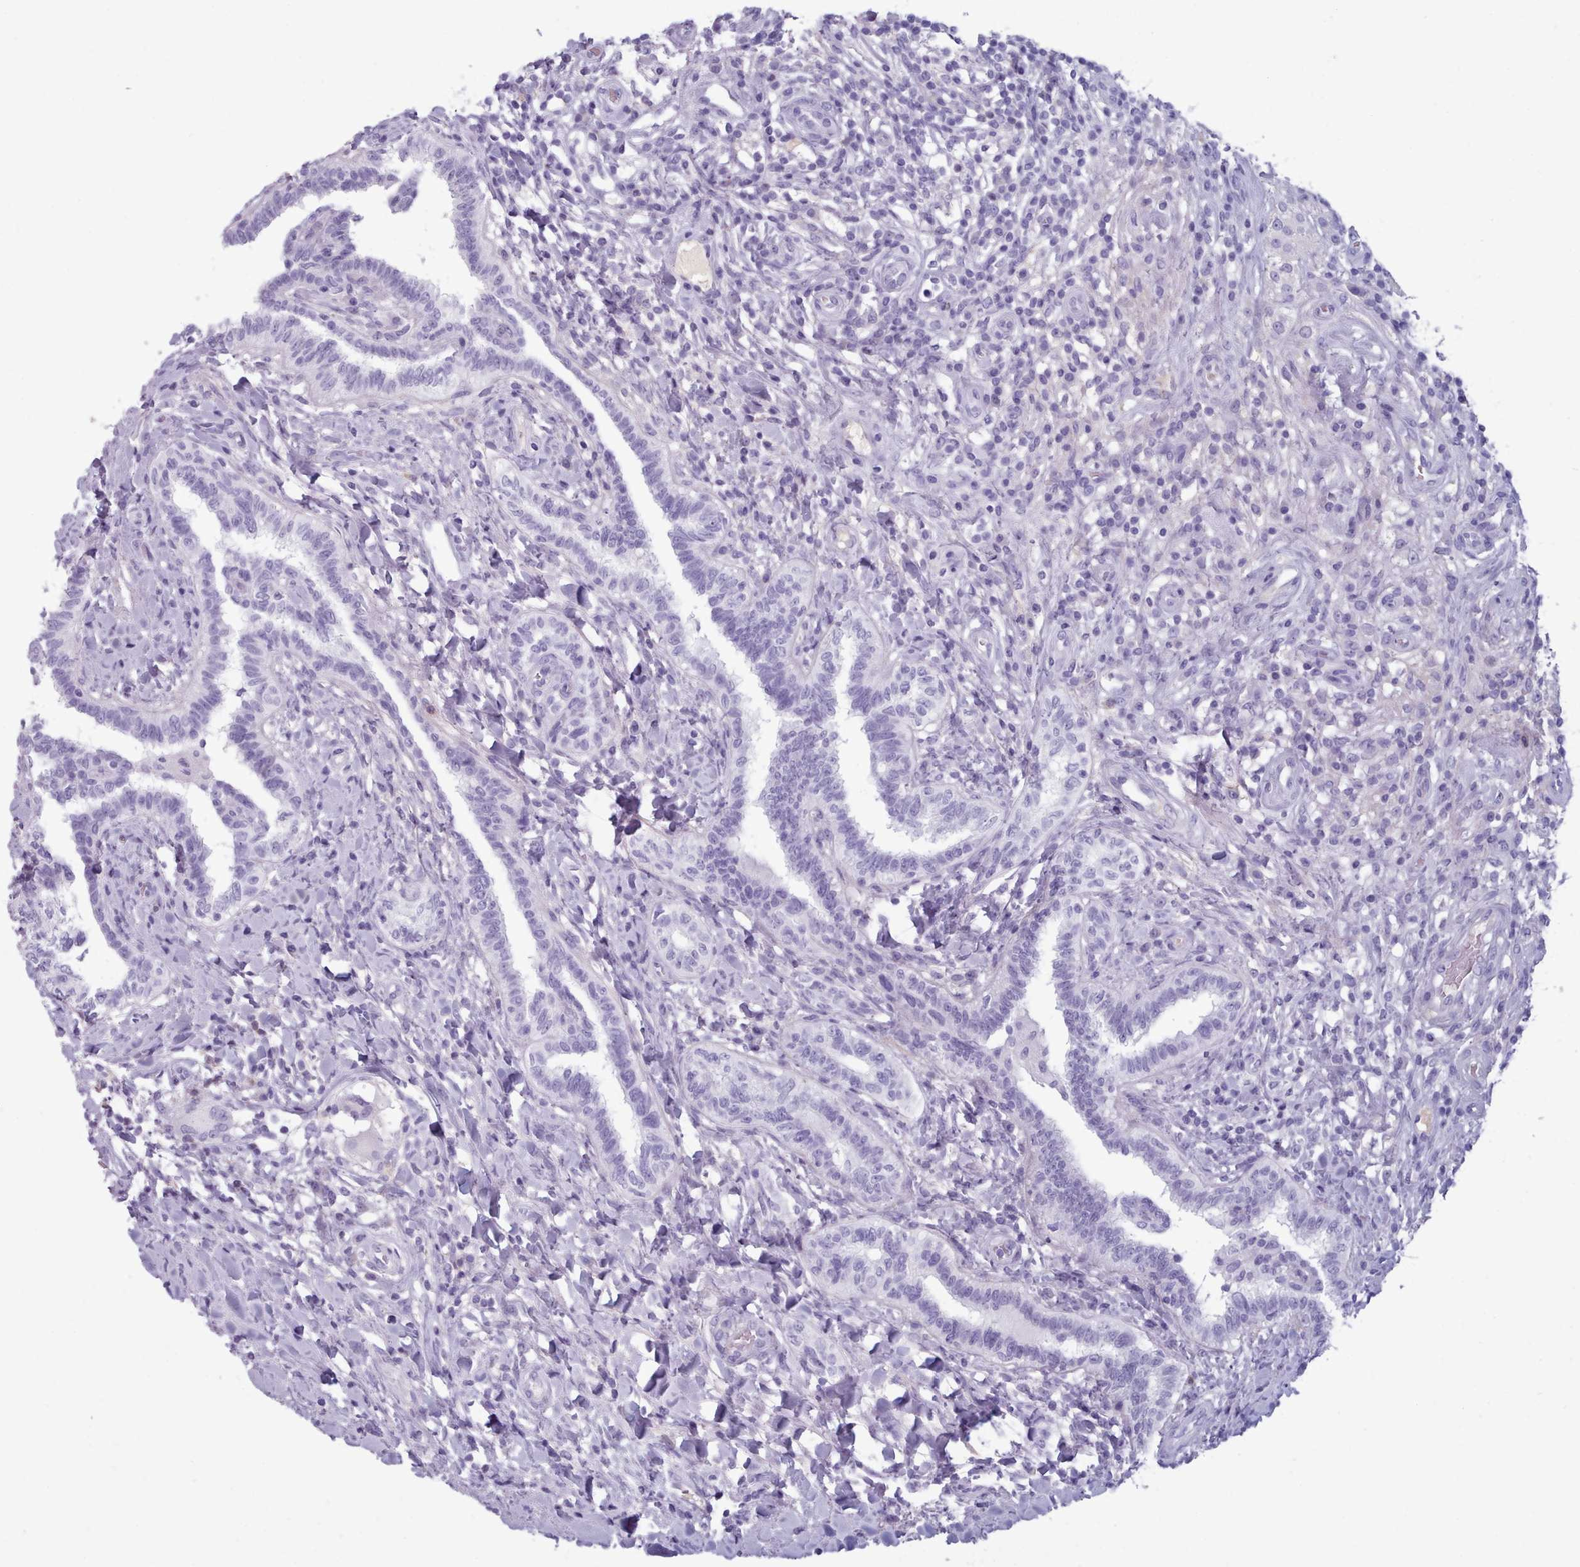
{"staining": {"intensity": "negative", "quantity": "none", "location": "none"}, "tissue": "testis cancer", "cell_type": "Tumor cells", "image_type": "cancer", "snomed": [{"axis": "morphology", "description": "Seminoma, NOS"}, {"axis": "topography", "description": "Testis"}], "caption": "The immunohistochemistry (IHC) image has no significant positivity in tumor cells of testis seminoma tissue.", "gene": "ZNF43", "patient": {"sex": "male", "age": 49}}